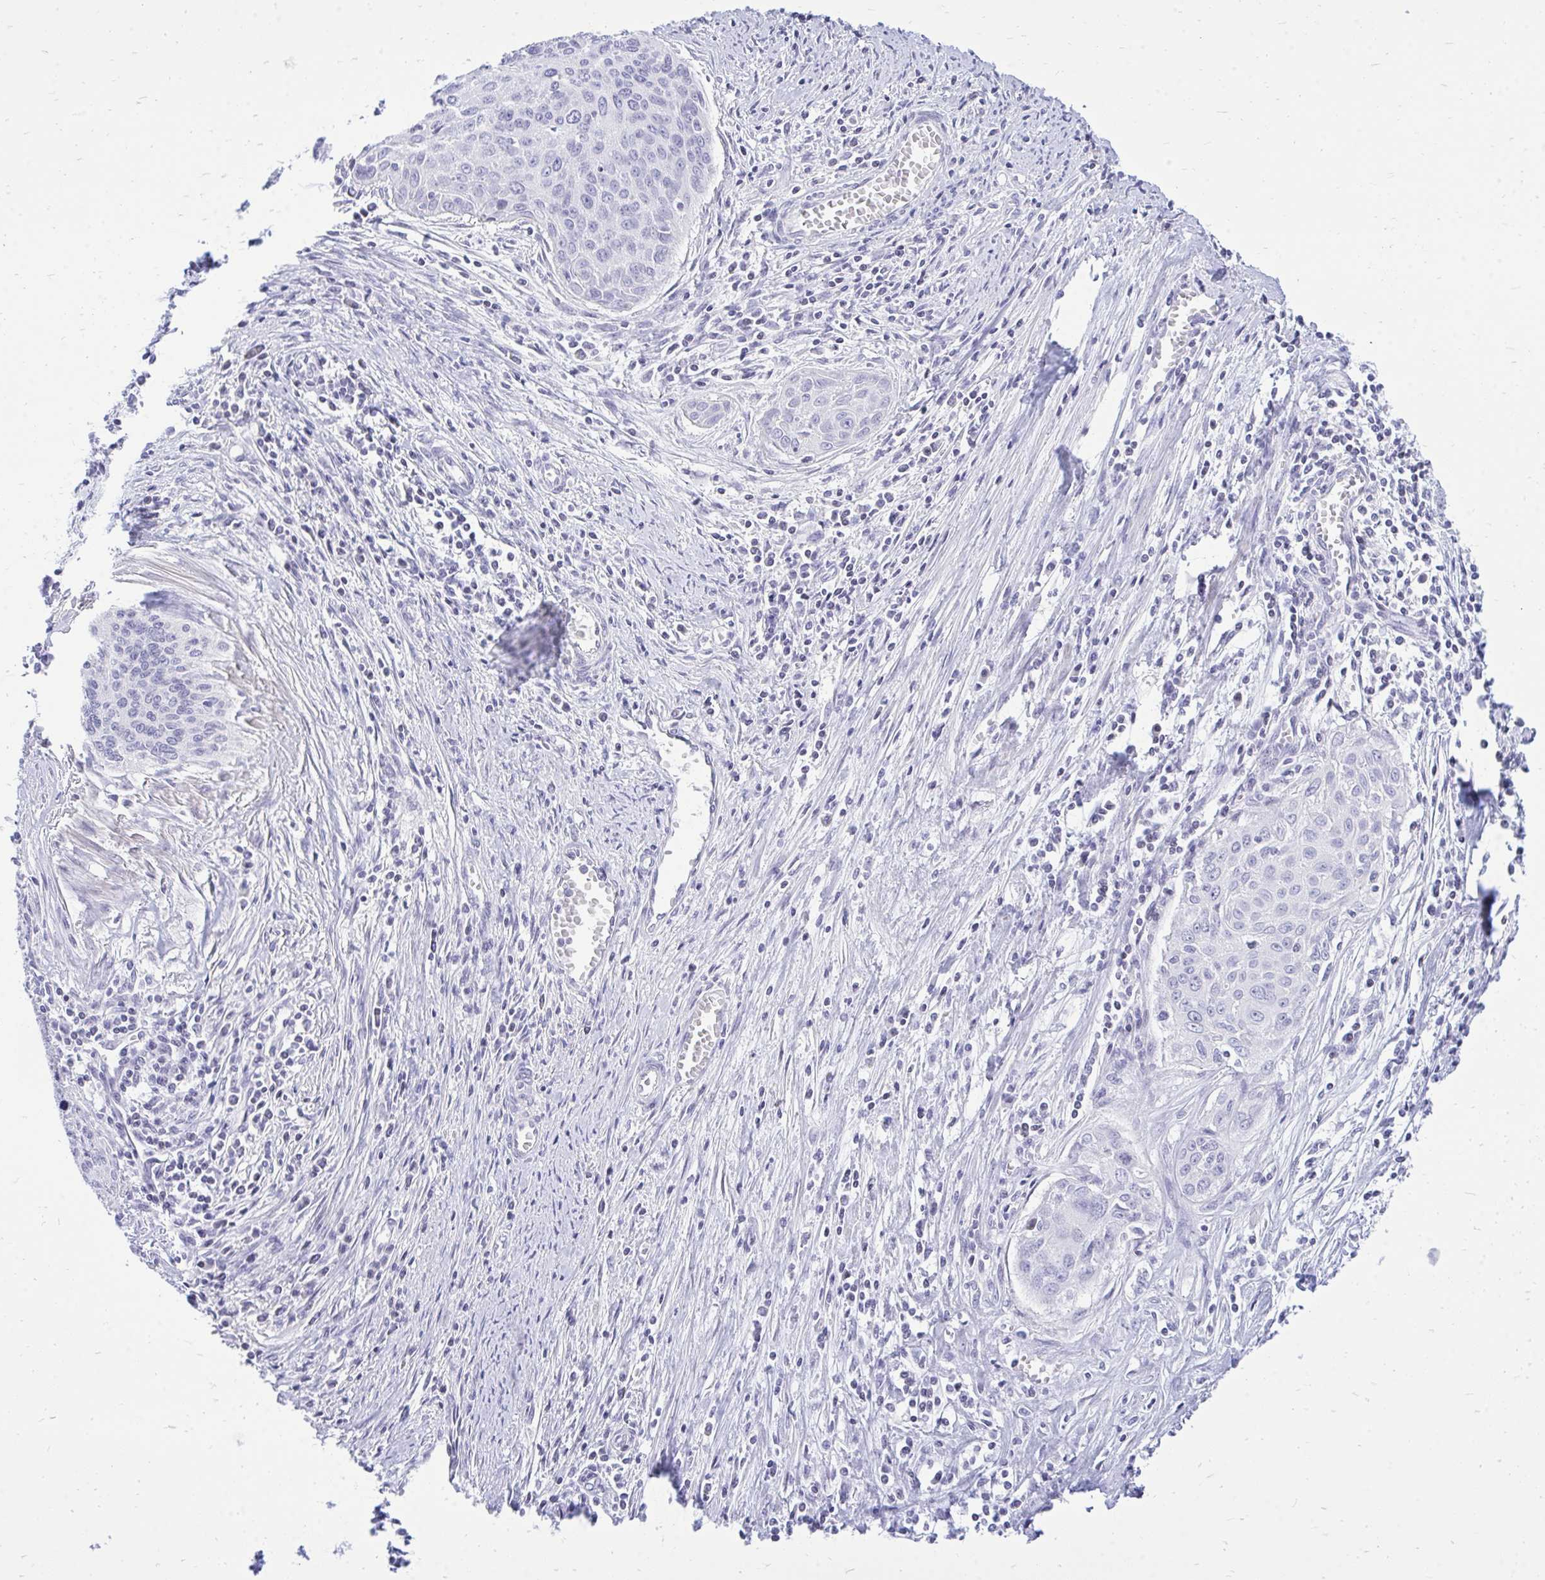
{"staining": {"intensity": "negative", "quantity": "none", "location": "none"}, "tissue": "cervical cancer", "cell_type": "Tumor cells", "image_type": "cancer", "snomed": [{"axis": "morphology", "description": "Squamous cell carcinoma, NOS"}, {"axis": "topography", "description": "Cervix"}], "caption": "Tumor cells are negative for brown protein staining in cervical cancer (squamous cell carcinoma).", "gene": "GABRA1", "patient": {"sex": "female", "age": 55}}